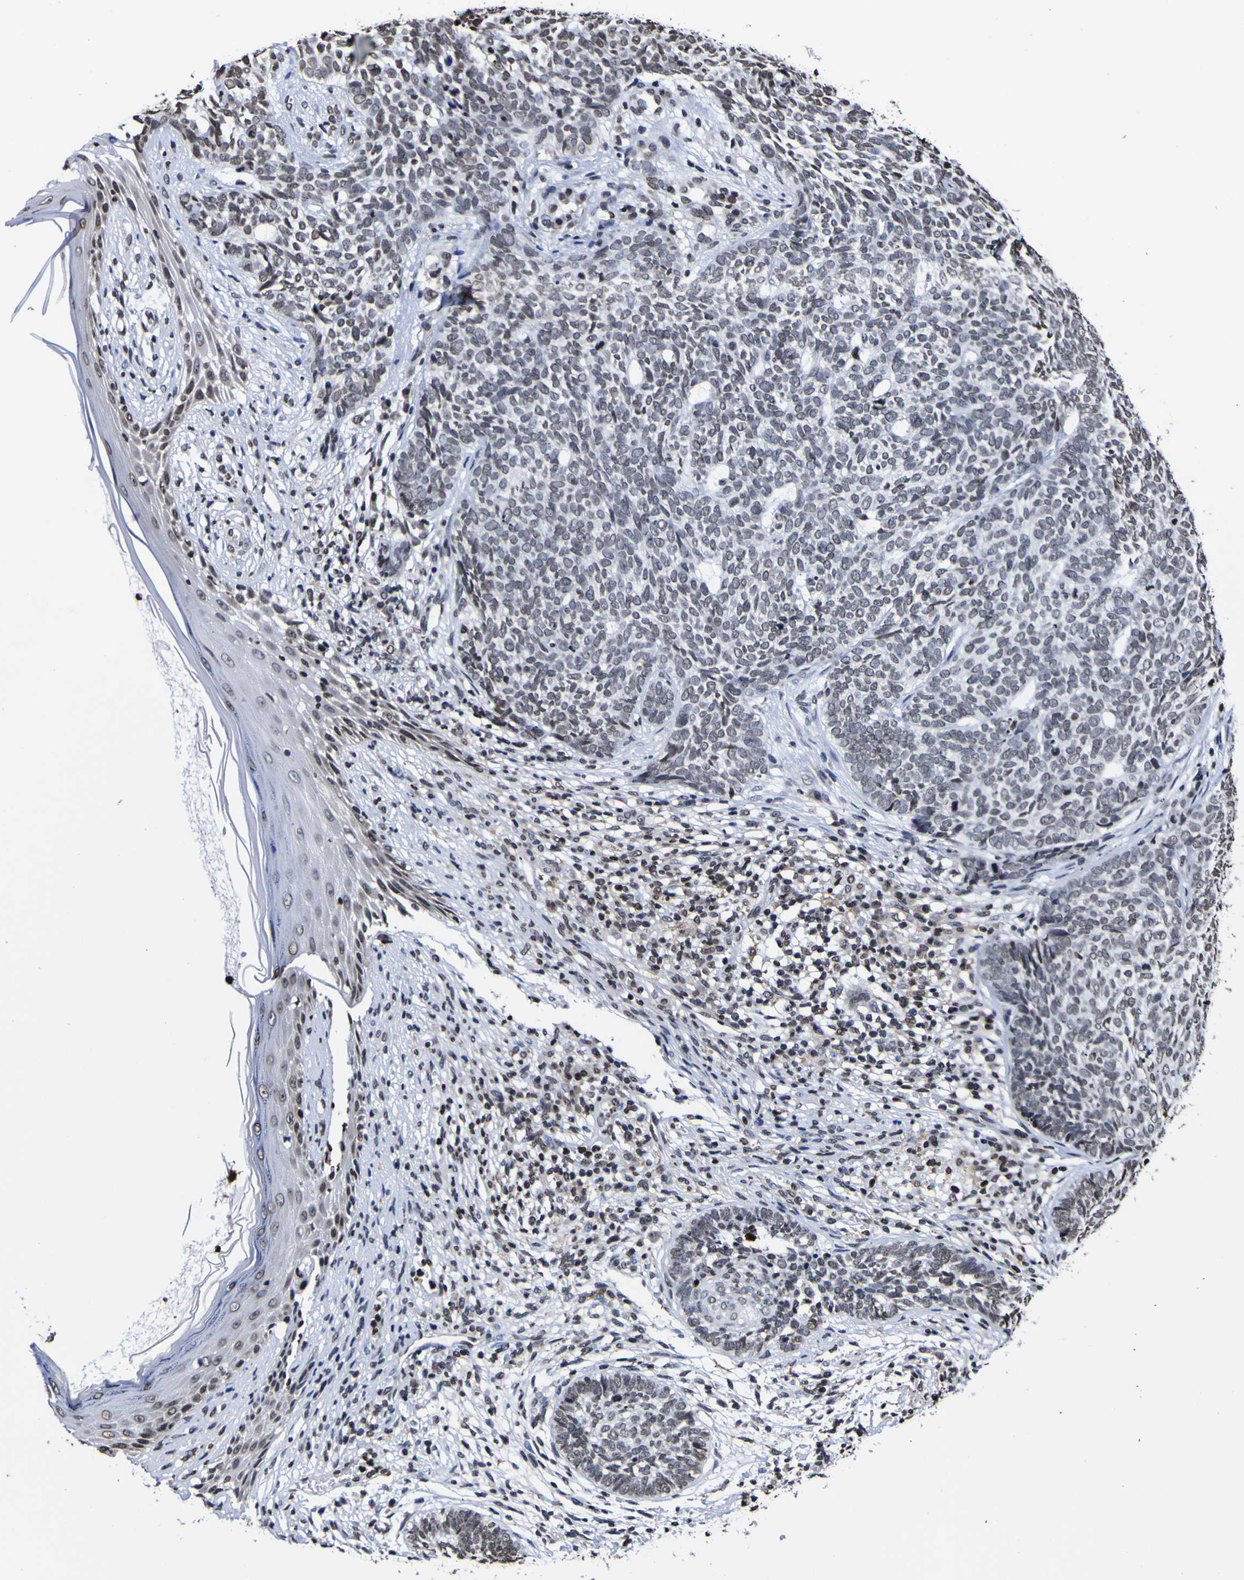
{"staining": {"intensity": "negative", "quantity": "none", "location": "none"}, "tissue": "skin cancer", "cell_type": "Tumor cells", "image_type": "cancer", "snomed": [{"axis": "morphology", "description": "Basal cell carcinoma"}, {"axis": "topography", "description": "Skin"}], "caption": "This micrograph is of basal cell carcinoma (skin) stained with IHC to label a protein in brown with the nuclei are counter-stained blue. There is no expression in tumor cells.", "gene": "PIAS1", "patient": {"sex": "female", "age": 84}}